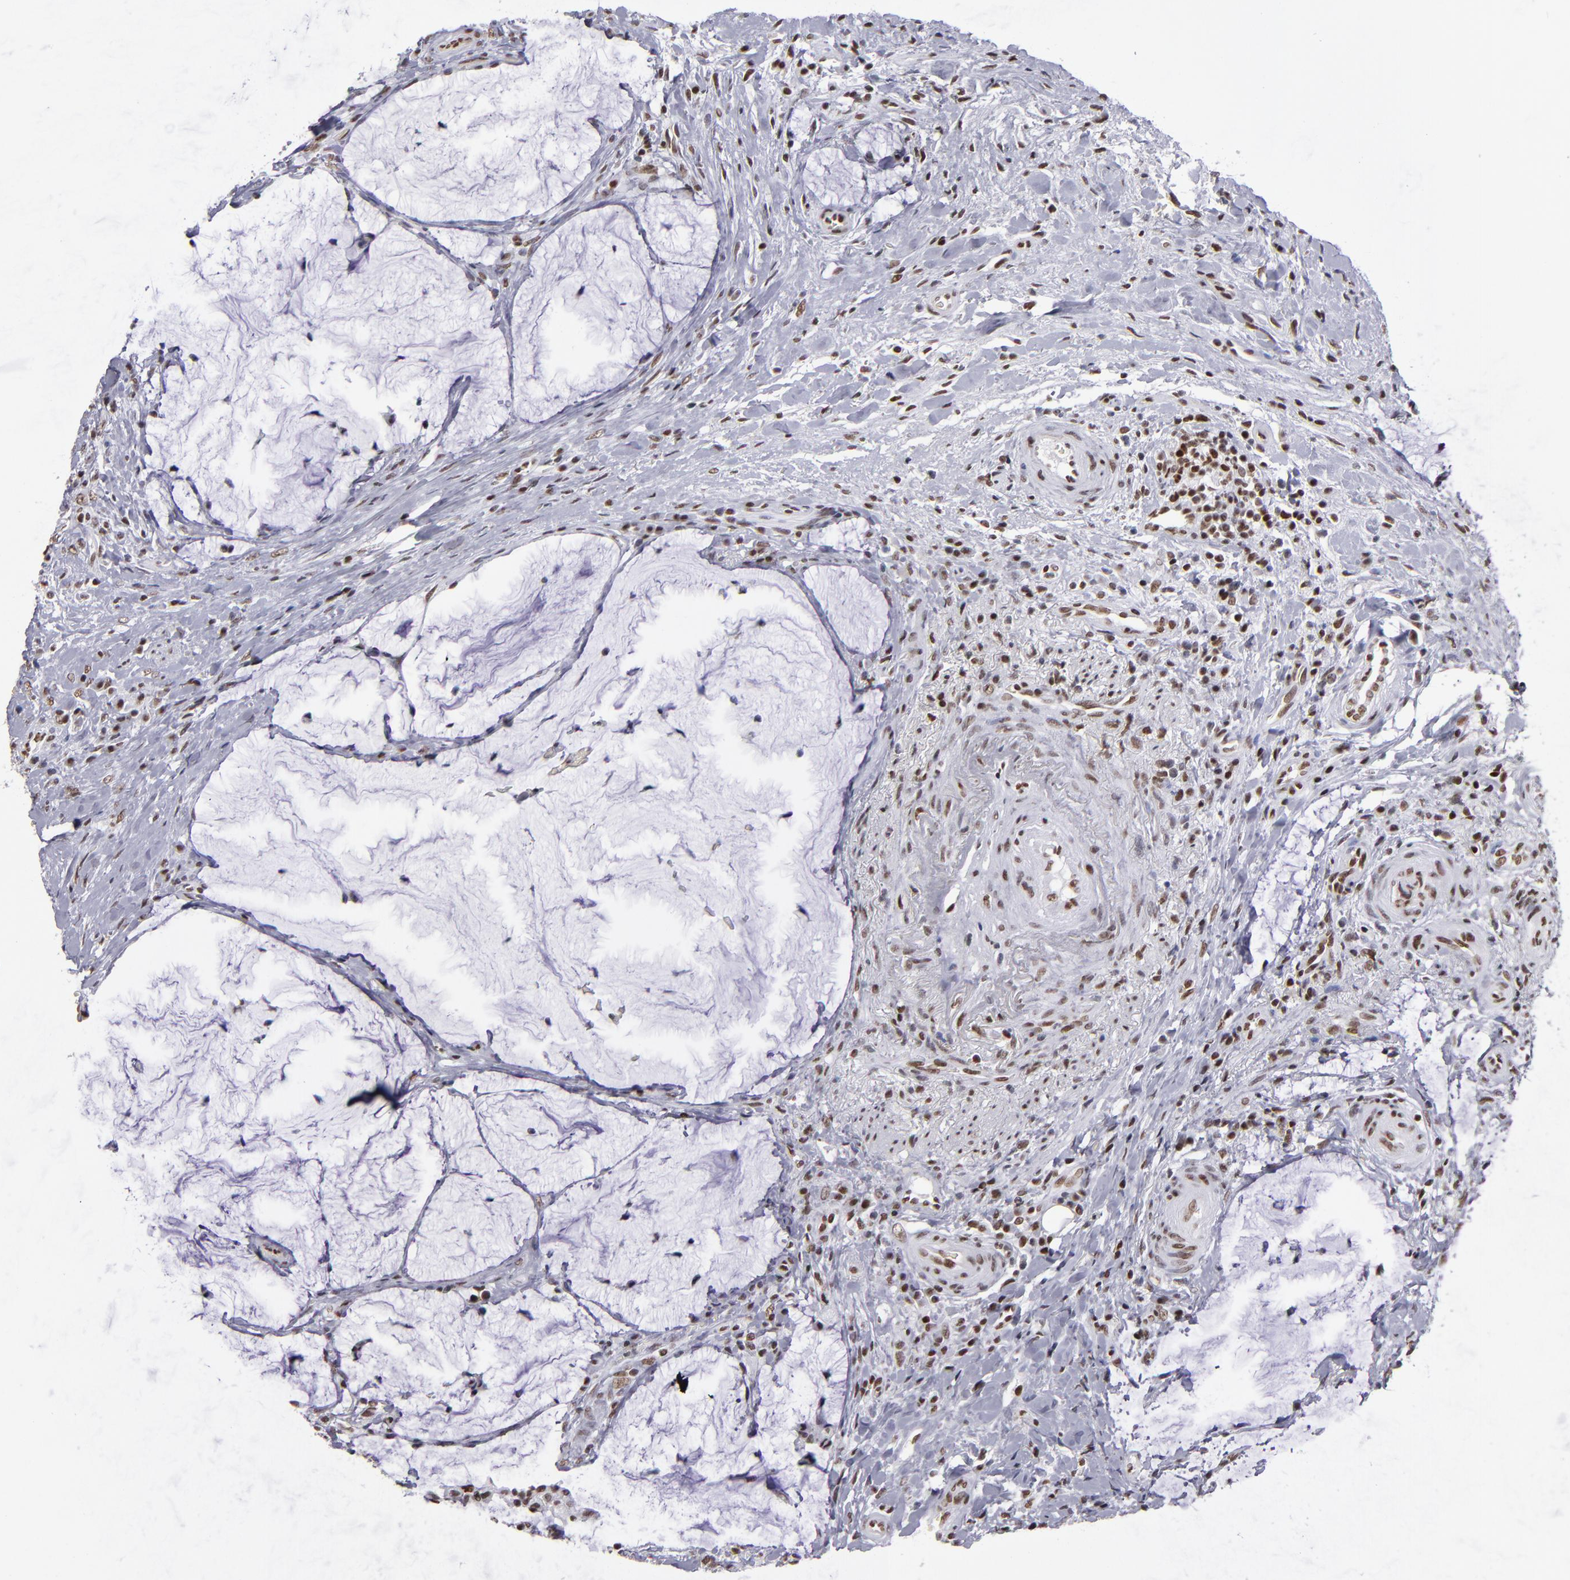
{"staining": {"intensity": "strong", "quantity": ">75%", "location": "nuclear"}, "tissue": "colorectal cancer", "cell_type": "Tumor cells", "image_type": "cancer", "snomed": [{"axis": "morphology", "description": "Adenocarcinoma, NOS"}, {"axis": "topography", "description": "Rectum"}], "caption": "Colorectal cancer stained with DAB (3,3'-diaminobenzidine) IHC demonstrates high levels of strong nuclear positivity in approximately >75% of tumor cells.", "gene": "TERF2", "patient": {"sex": "female", "age": 71}}